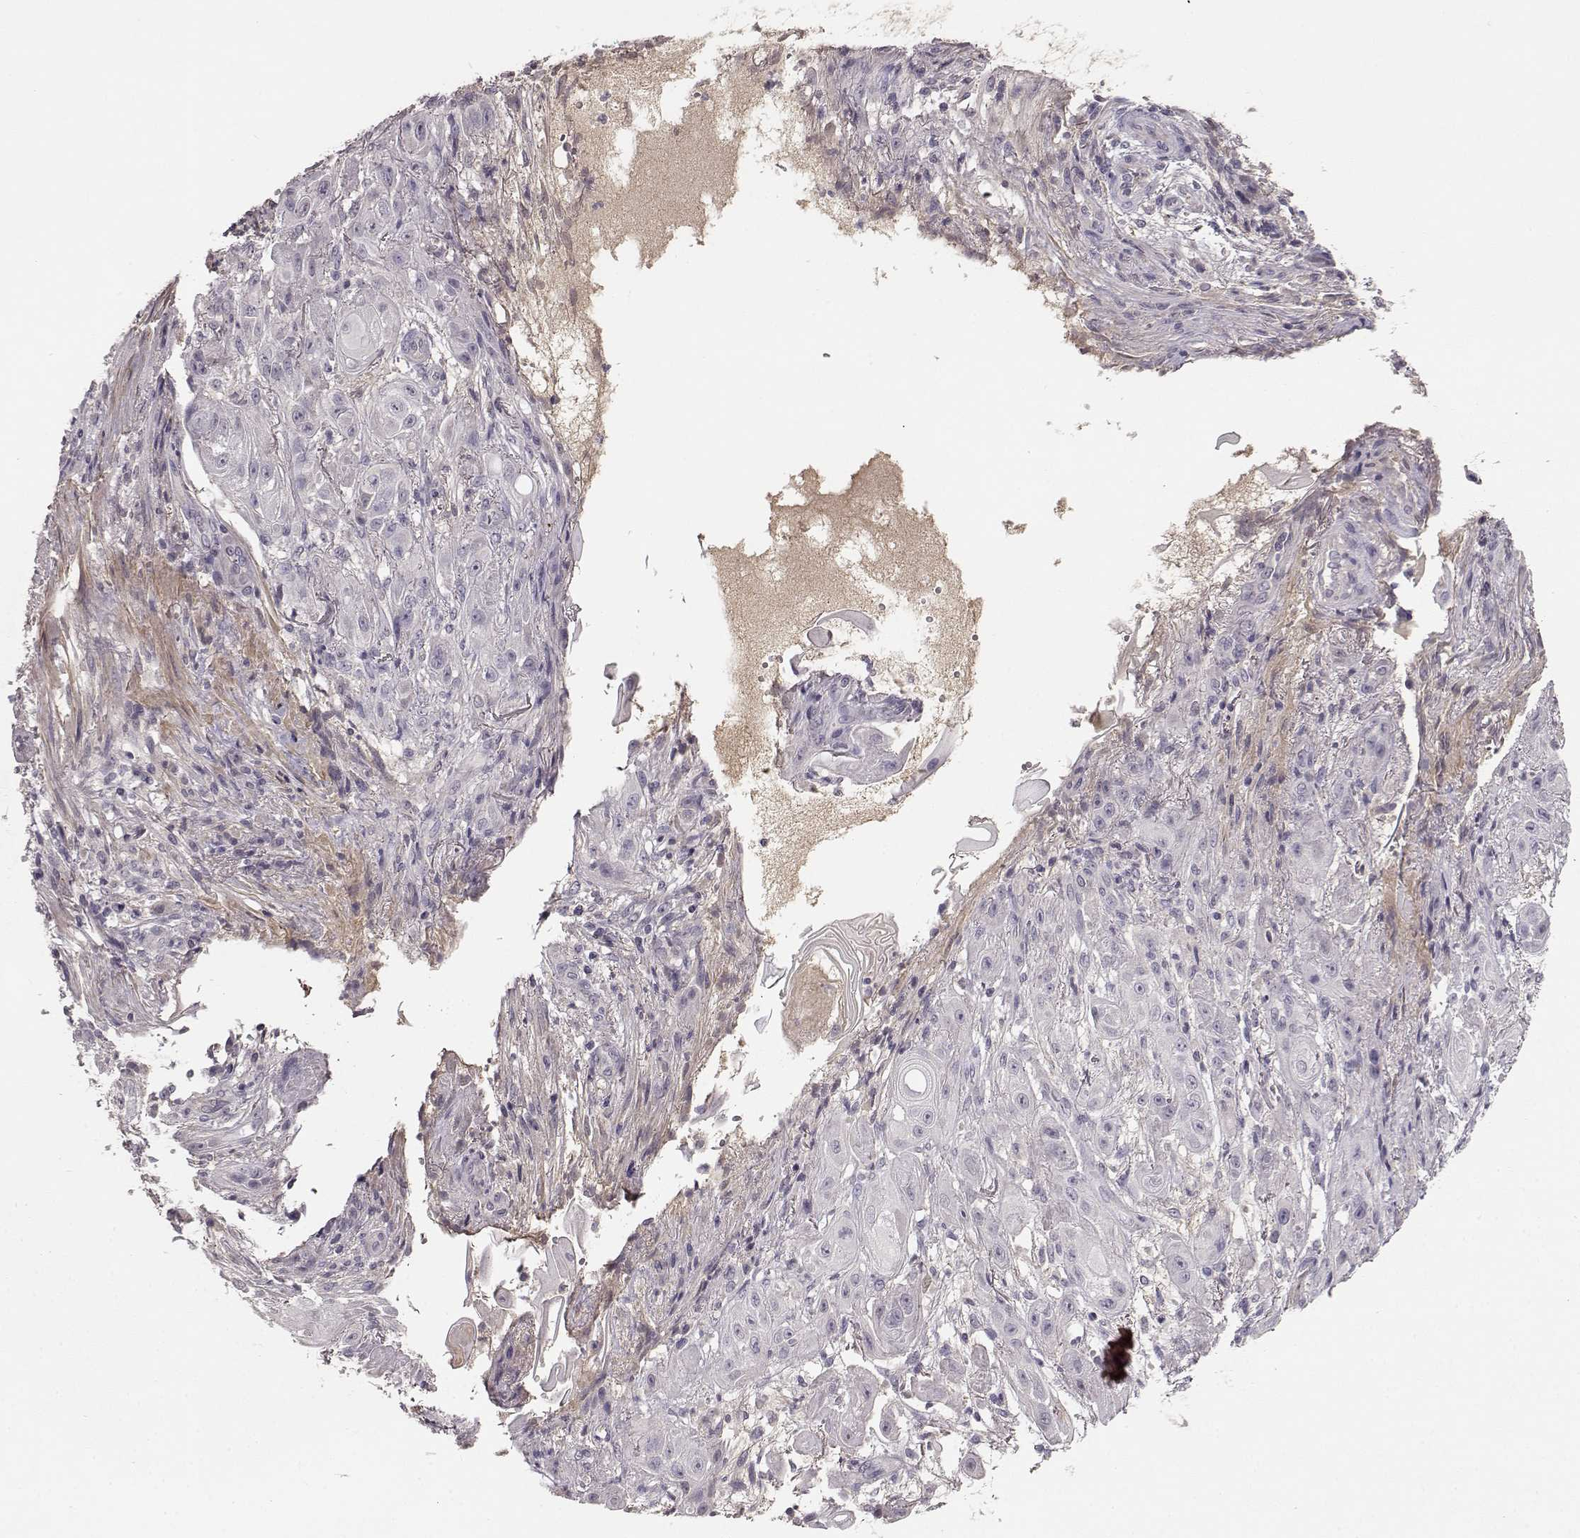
{"staining": {"intensity": "negative", "quantity": "none", "location": "none"}, "tissue": "skin cancer", "cell_type": "Tumor cells", "image_type": "cancer", "snomed": [{"axis": "morphology", "description": "Squamous cell carcinoma, NOS"}, {"axis": "topography", "description": "Skin"}], "caption": "Skin cancer was stained to show a protein in brown. There is no significant staining in tumor cells.", "gene": "YJEFN3", "patient": {"sex": "male", "age": 62}}